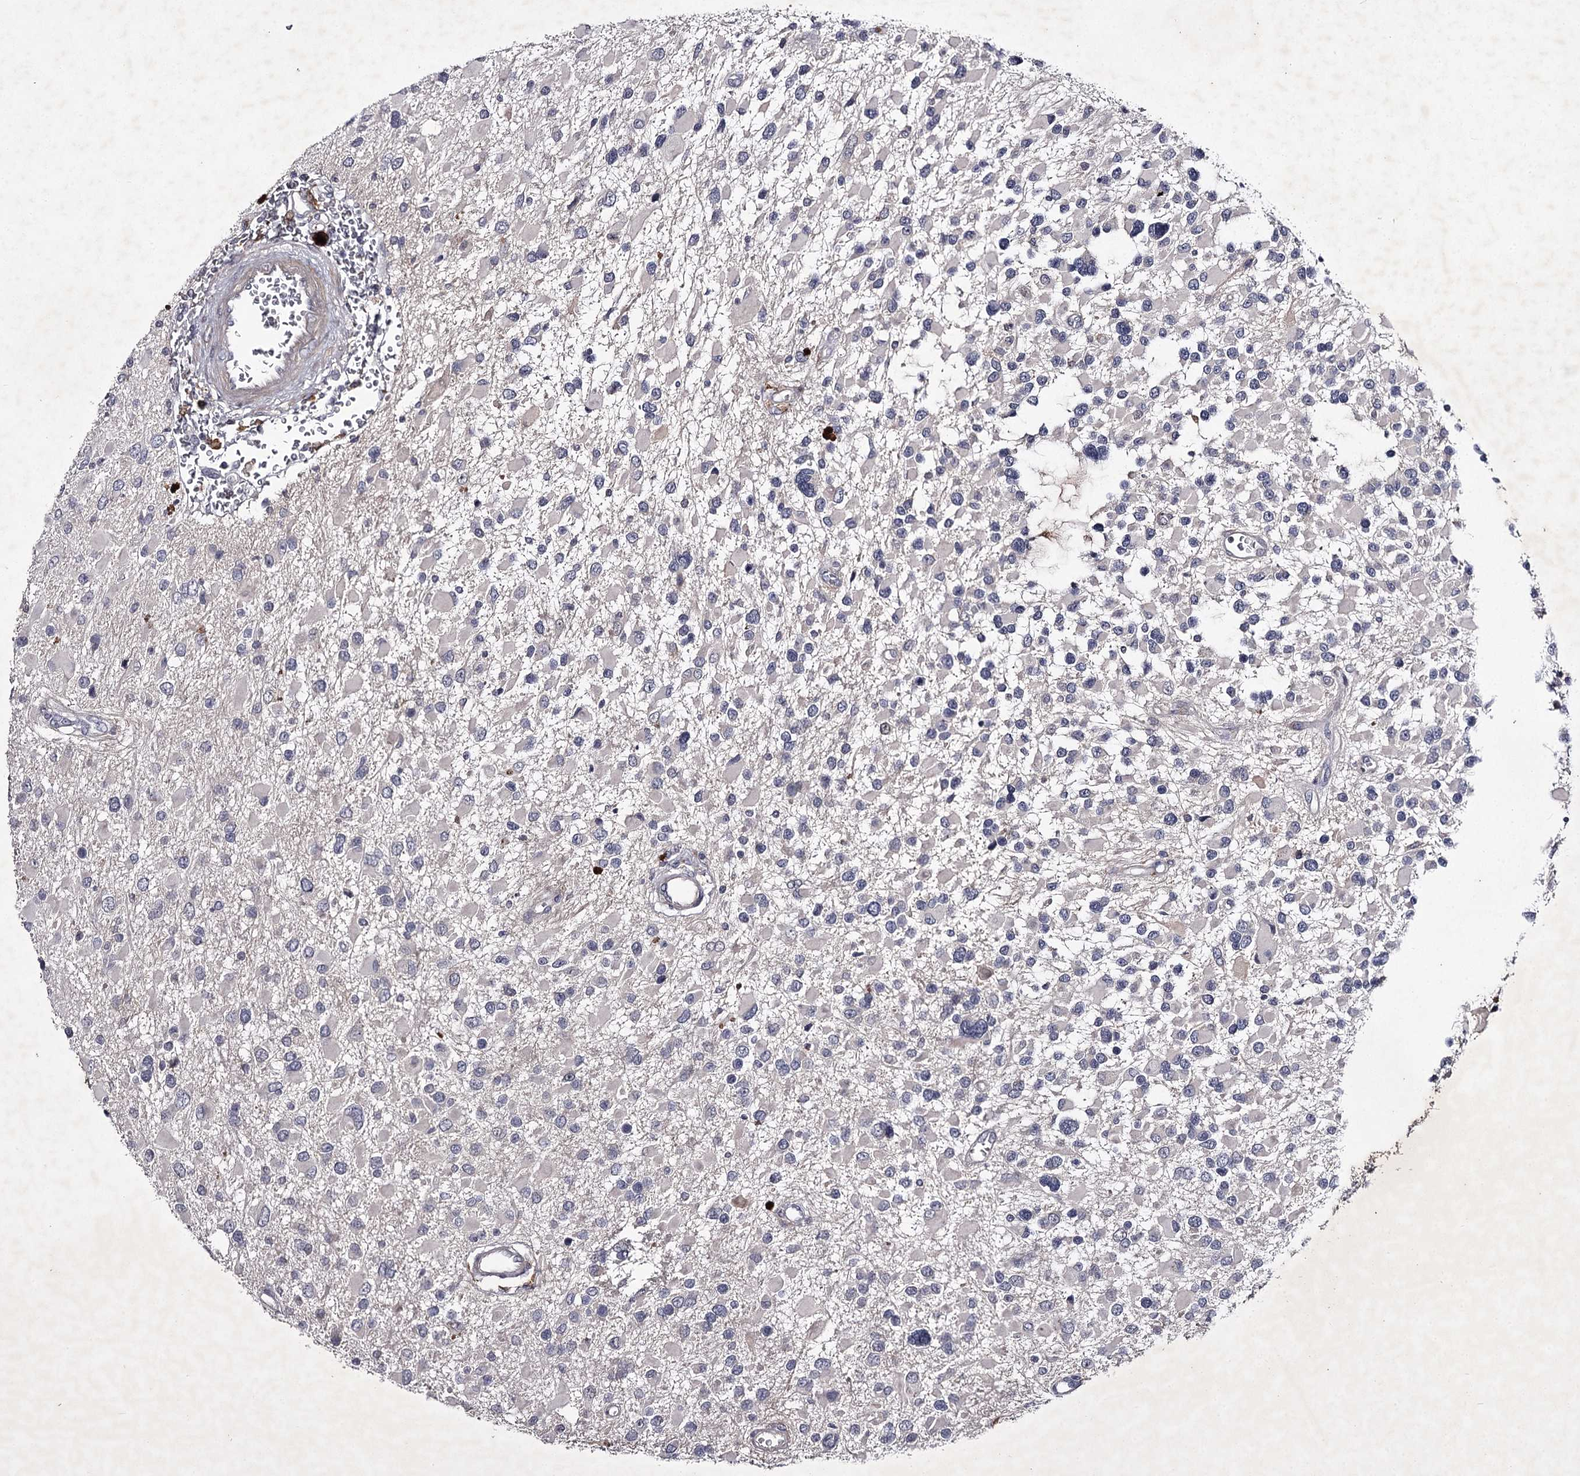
{"staining": {"intensity": "negative", "quantity": "none", "location": "none"}, "tissue": "glioma", "cell_type": "Tumor cells", "image_type": "cancer", "snomed": [{"axis": "morphology", "description": "Glioma, malignant, High grade"}, {"axis": "topography", "description": "Brain"}], "caption": "Glioma was stained to show a protein in brown. There is no significant positivity in tumor cells. Nuclei are stained in blue.", "gene": "FDXACB1", "patient": {"sex": "male", "age": 53}}